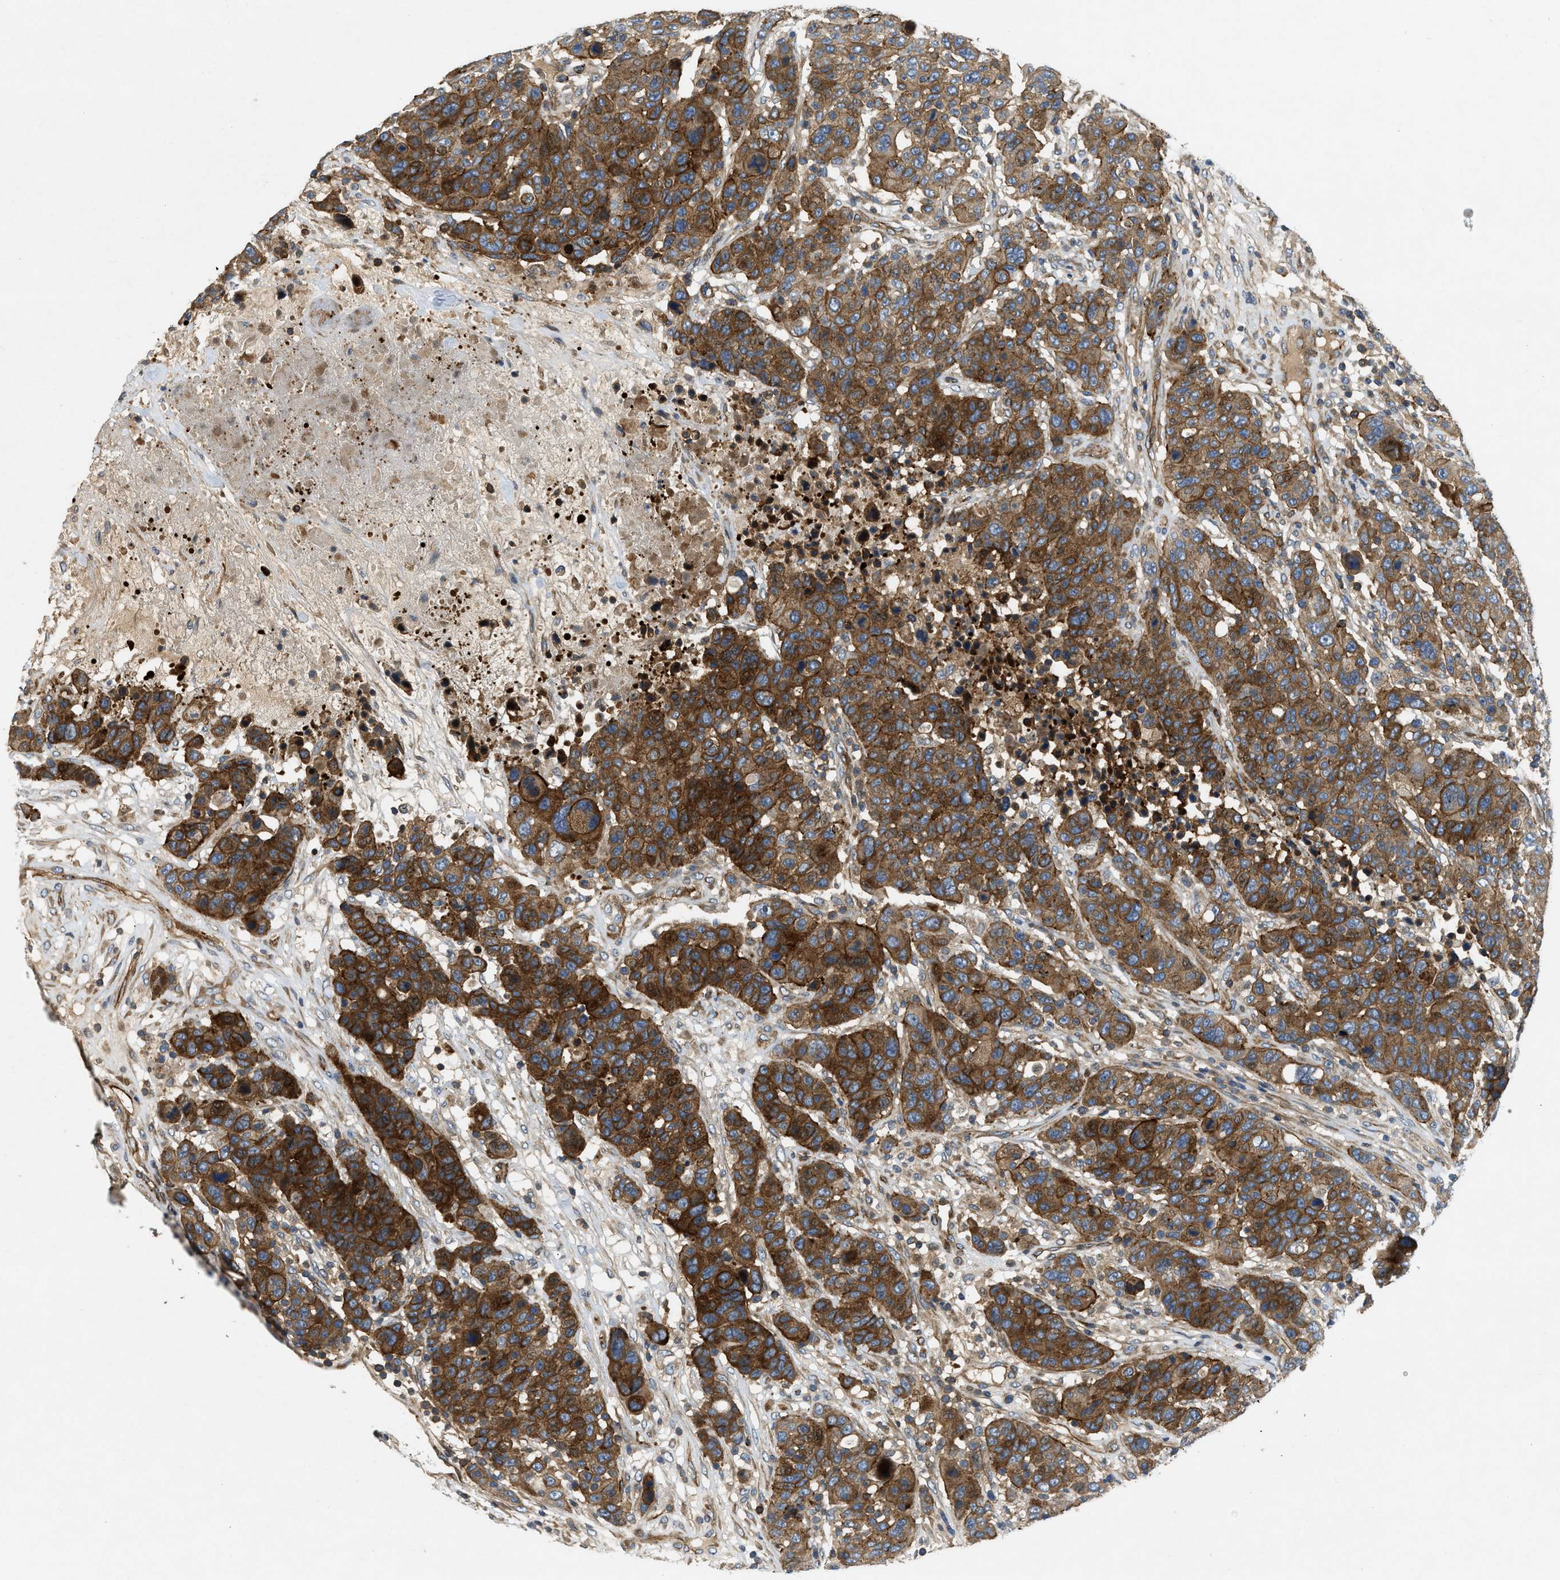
{"staining": {"intensity": "strong", "quantity": ">75%", "location": "cytoplasmic/membranous"}, "tissue": "breast cancer", "cell_type": "Tumor cells", "image_type": "cancer", "snomed": [{"axis": "morphology", "description": "Duct carcinoma"}, {"axis": "topography", "description": "Breast"}], "caption": "Approximately >75% of tumor cells in intraductal carcinoma (breast) demonstrate strong cytoplasmic/membranous protein expression as visualized by brown immunohistochemical staining.", "gene": "NYNRIN", "patient": {"sex": "female", "age": 37}}